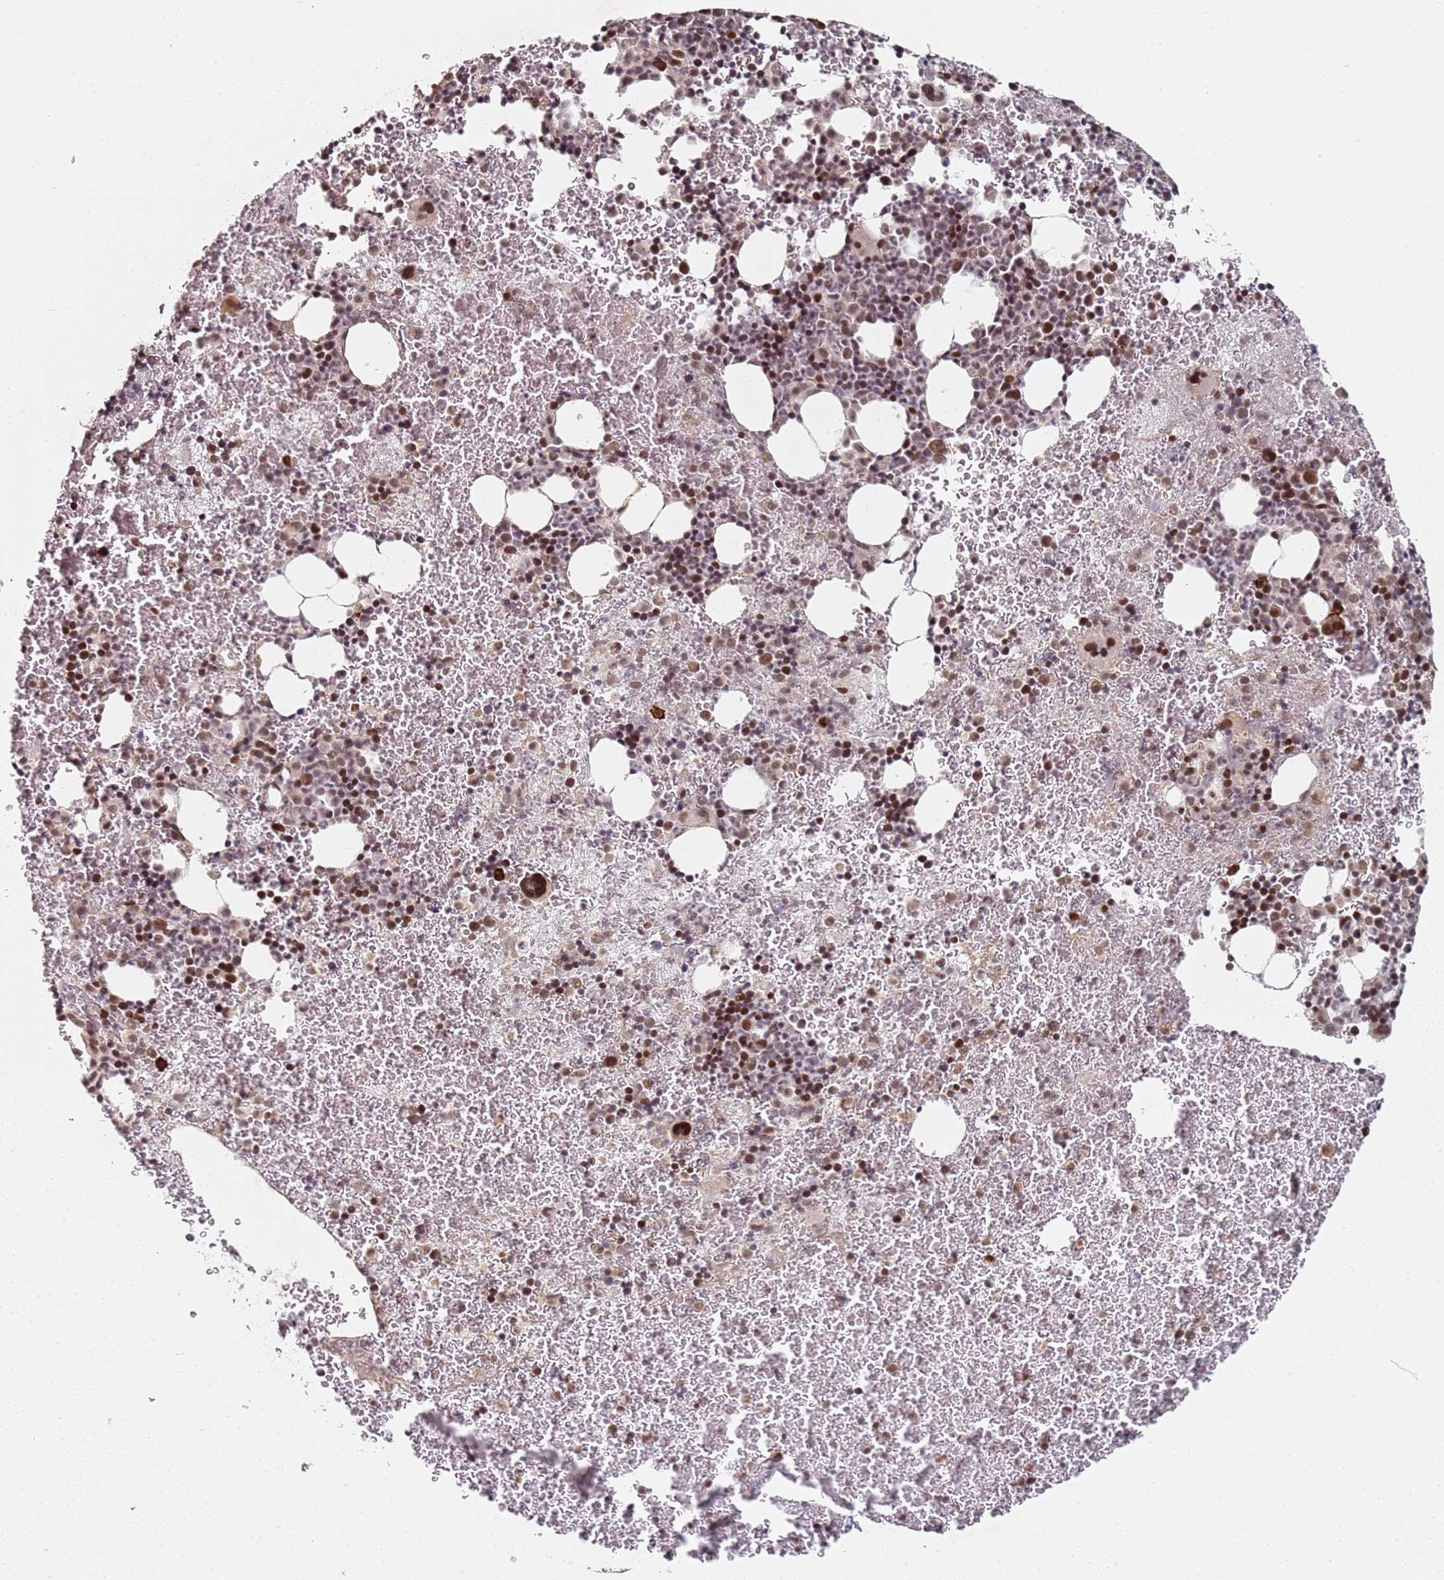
{"staining": {"intensity": "strong", "quantity": "25%-75%", "location": "nuclear"}, "tissue": "bone marrow", "cell_type": "Hematopoietic cells", "image_type": "normal", "snomed": [{"axis": "morphology", "description": "Normal tissue, NOS"}, {"axis": "topography", "description": "Bone marrow"}], "caption": "Protein expression analysis of unremarkable bone marrow exhibits strong nuclear positivity in about 25%-75% of hematopoietic cells.", "gene": "ATF6B", "patient": {"sex": "male", "age": 11}}